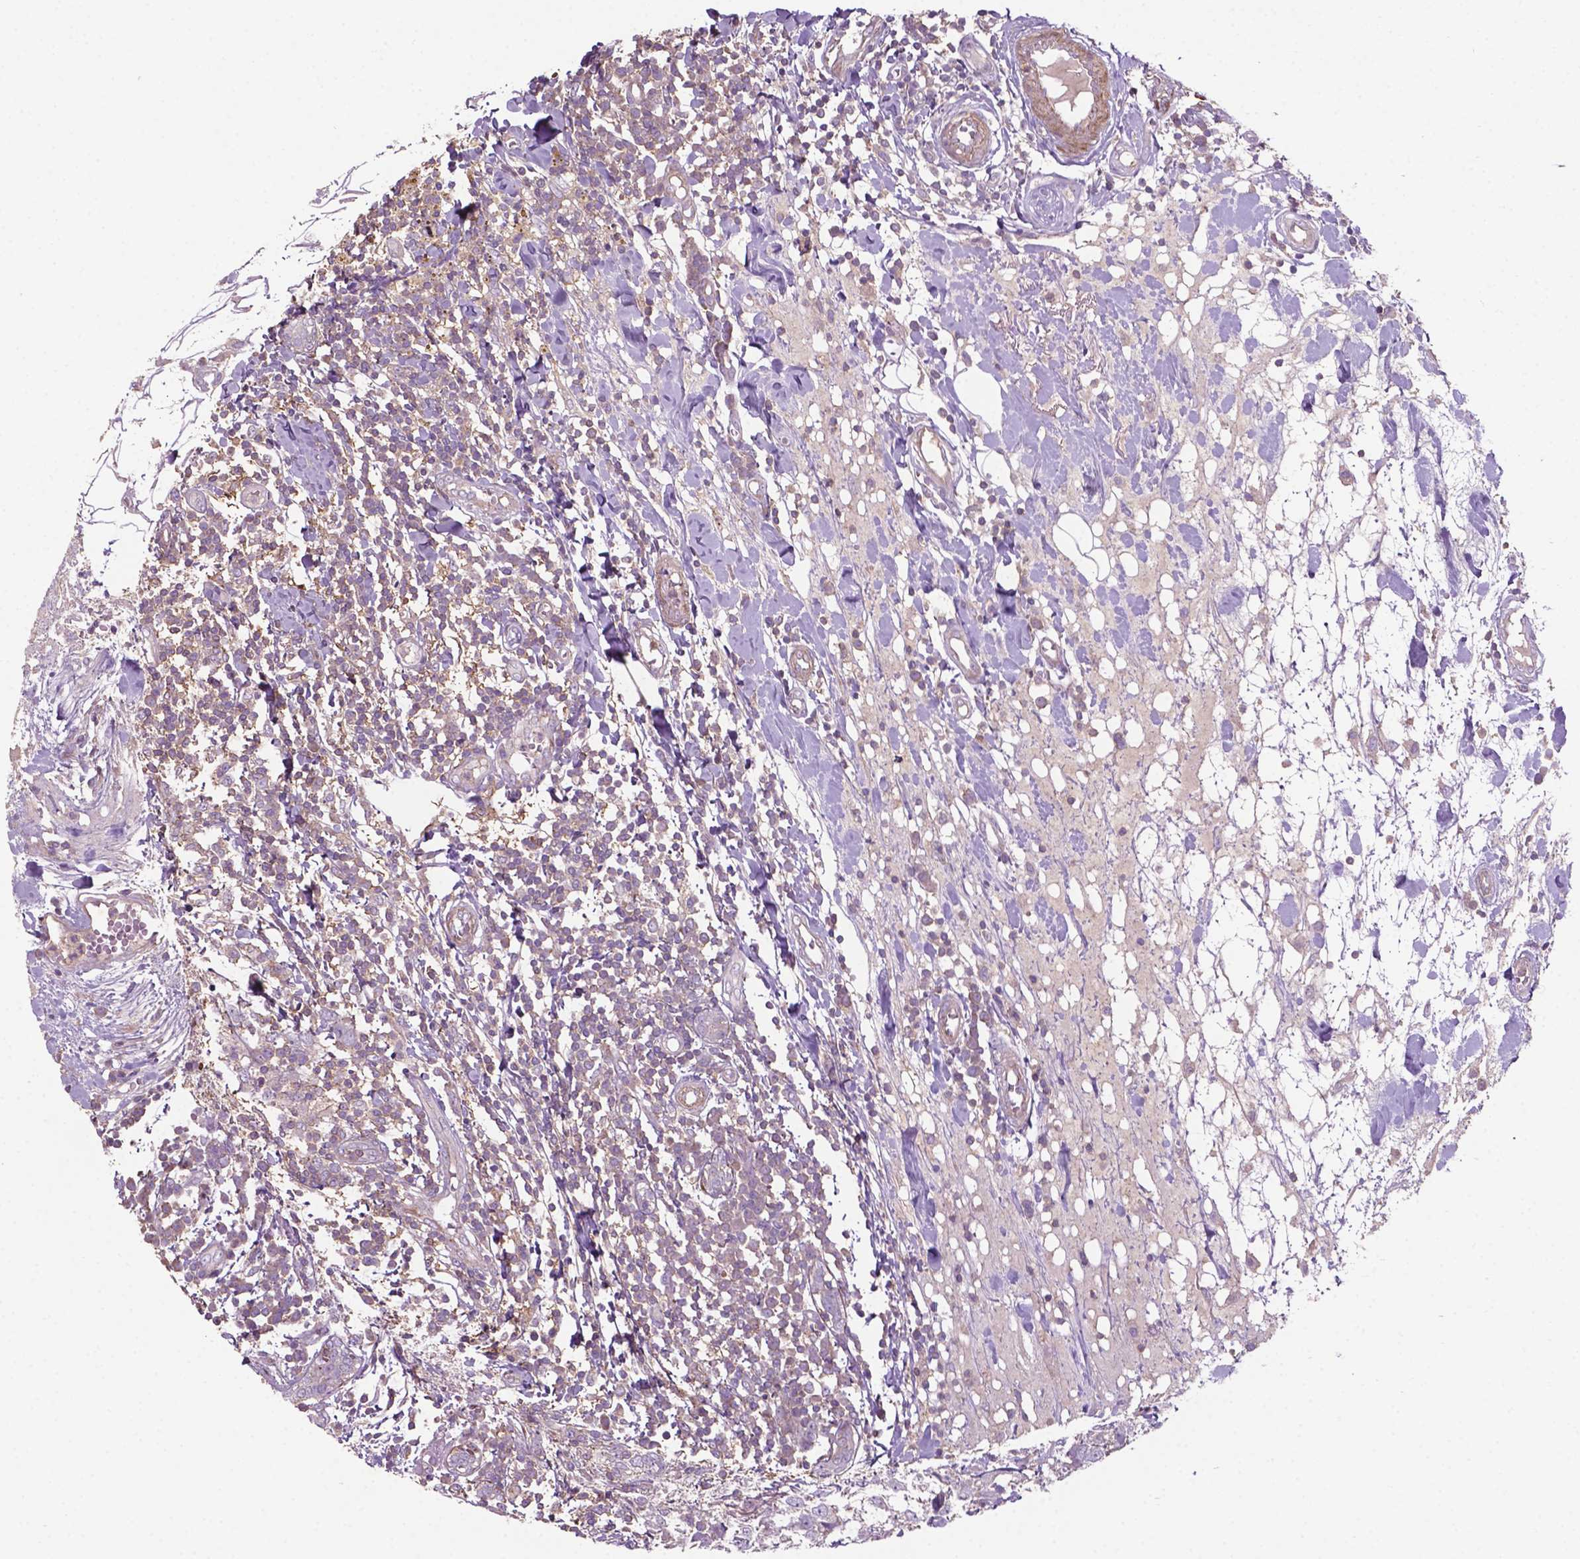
{"staining": {"intensity": "negative", "quantity": "none", "location": "none"}, "tissue": "breast cancer", "cell_type": "Tumor cells", "image_type": "cancer", "snomed": [{"axis": "morphology", "description": "Duct carcinoma"}, {"axis": "topography", "description": "Breast"}], "caption": "Immunohistochemical staining of breast cancer (intraductal carcinoma) demonstrates no significant expression in tumor cells. (DAB (3,3'-diaminobenzidine) immunohistochemistry visualized using brightfield microscopy, high magnification).", "gene": "BMP4", "patient": {"sex": "female", "age": 30}}